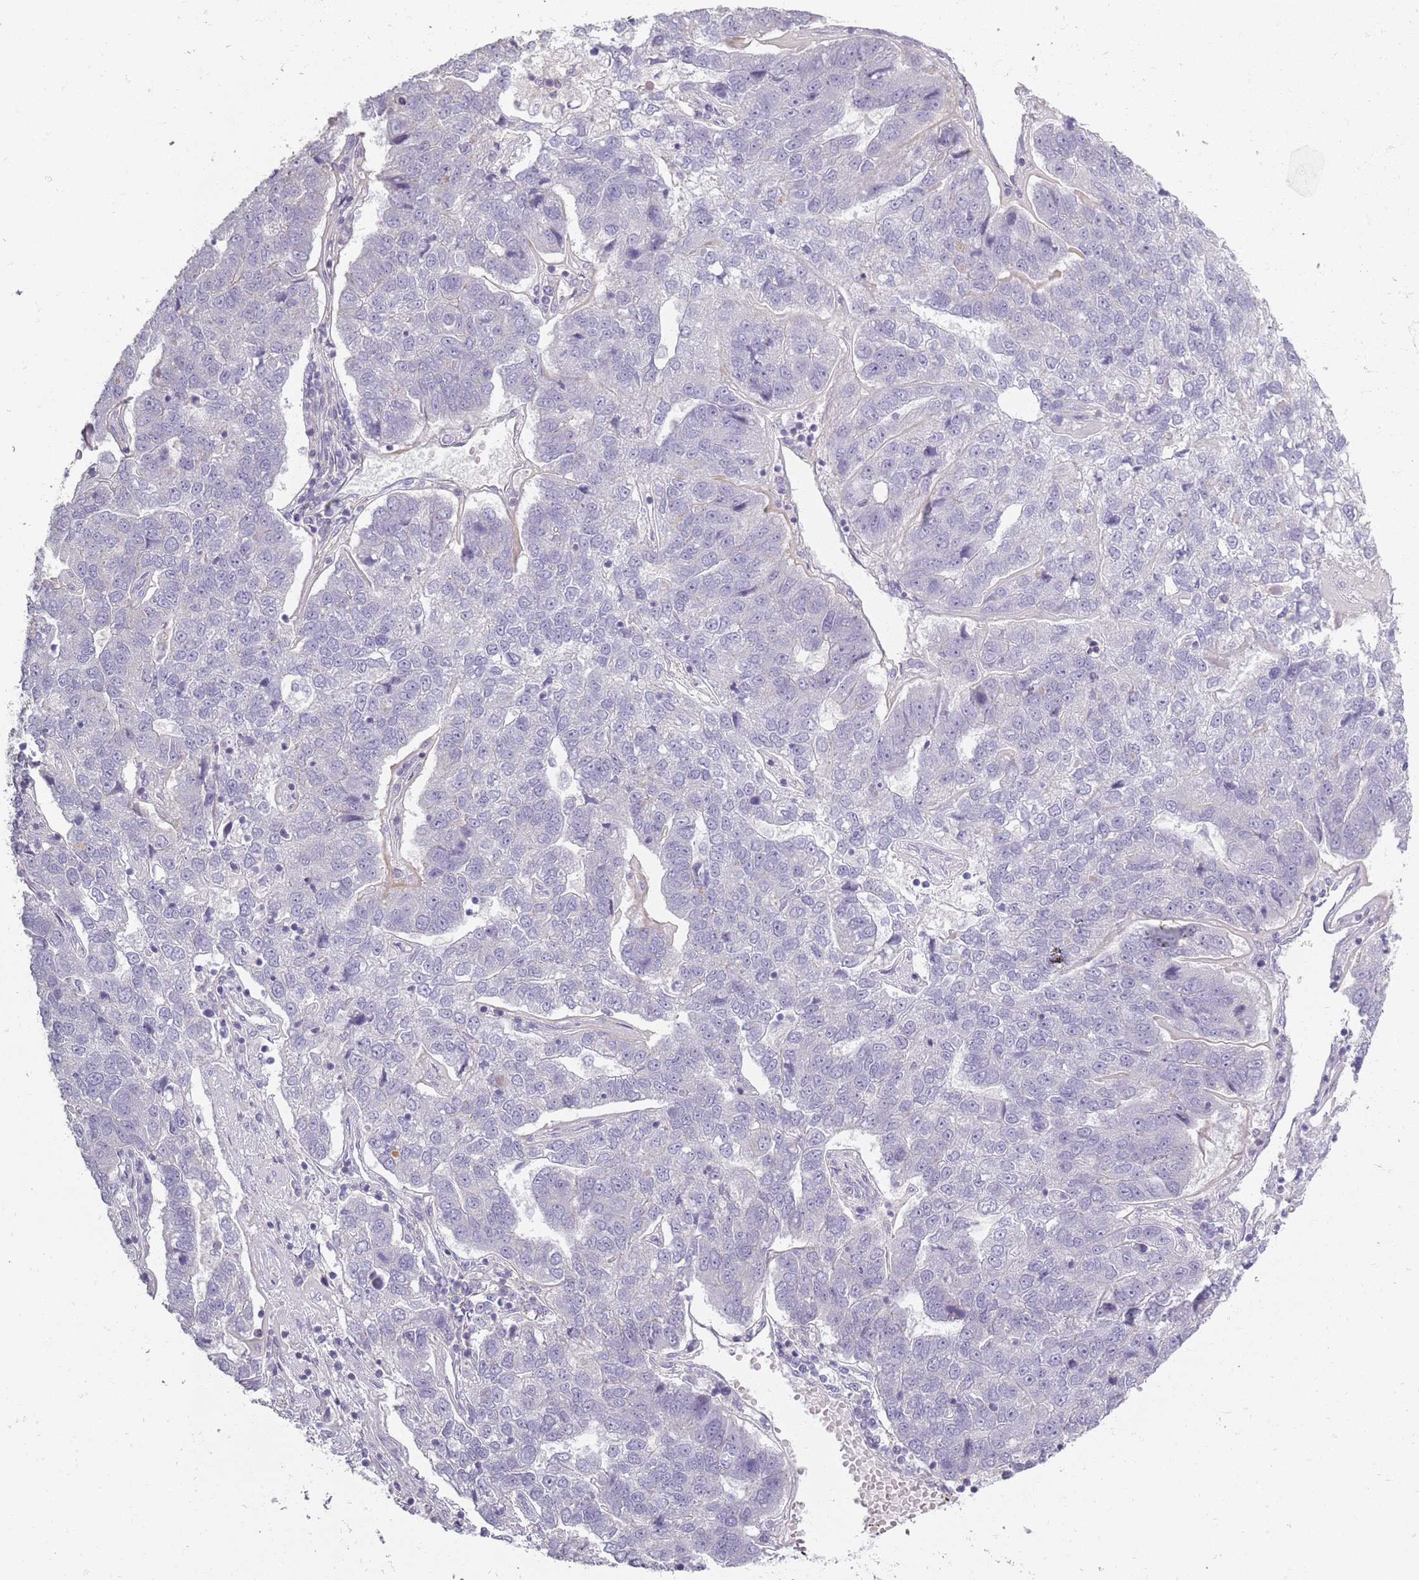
{"staining": {"intensity": "negative", "quantity": "none", "location": "none"}, "tissue": "pancreatic cancer", "cell_type": "Tumor cells", "image_type": "cancer", "snomed": [{"axis": "morphology", "description": "Adenocarcinoma, NOS"}, {"axis": "topography", "description": "Pancreas"}], "caption": "High magnification brightfield microscopy of pancreatic cancer stained with DAB (3,3'-diaminobenzidine) (brown) and counterstained with hematoxylin (blue): tumor cells show no significant expression.", "gene": "SYNGR3", "patient": {"sex": "female", "age": 61}}